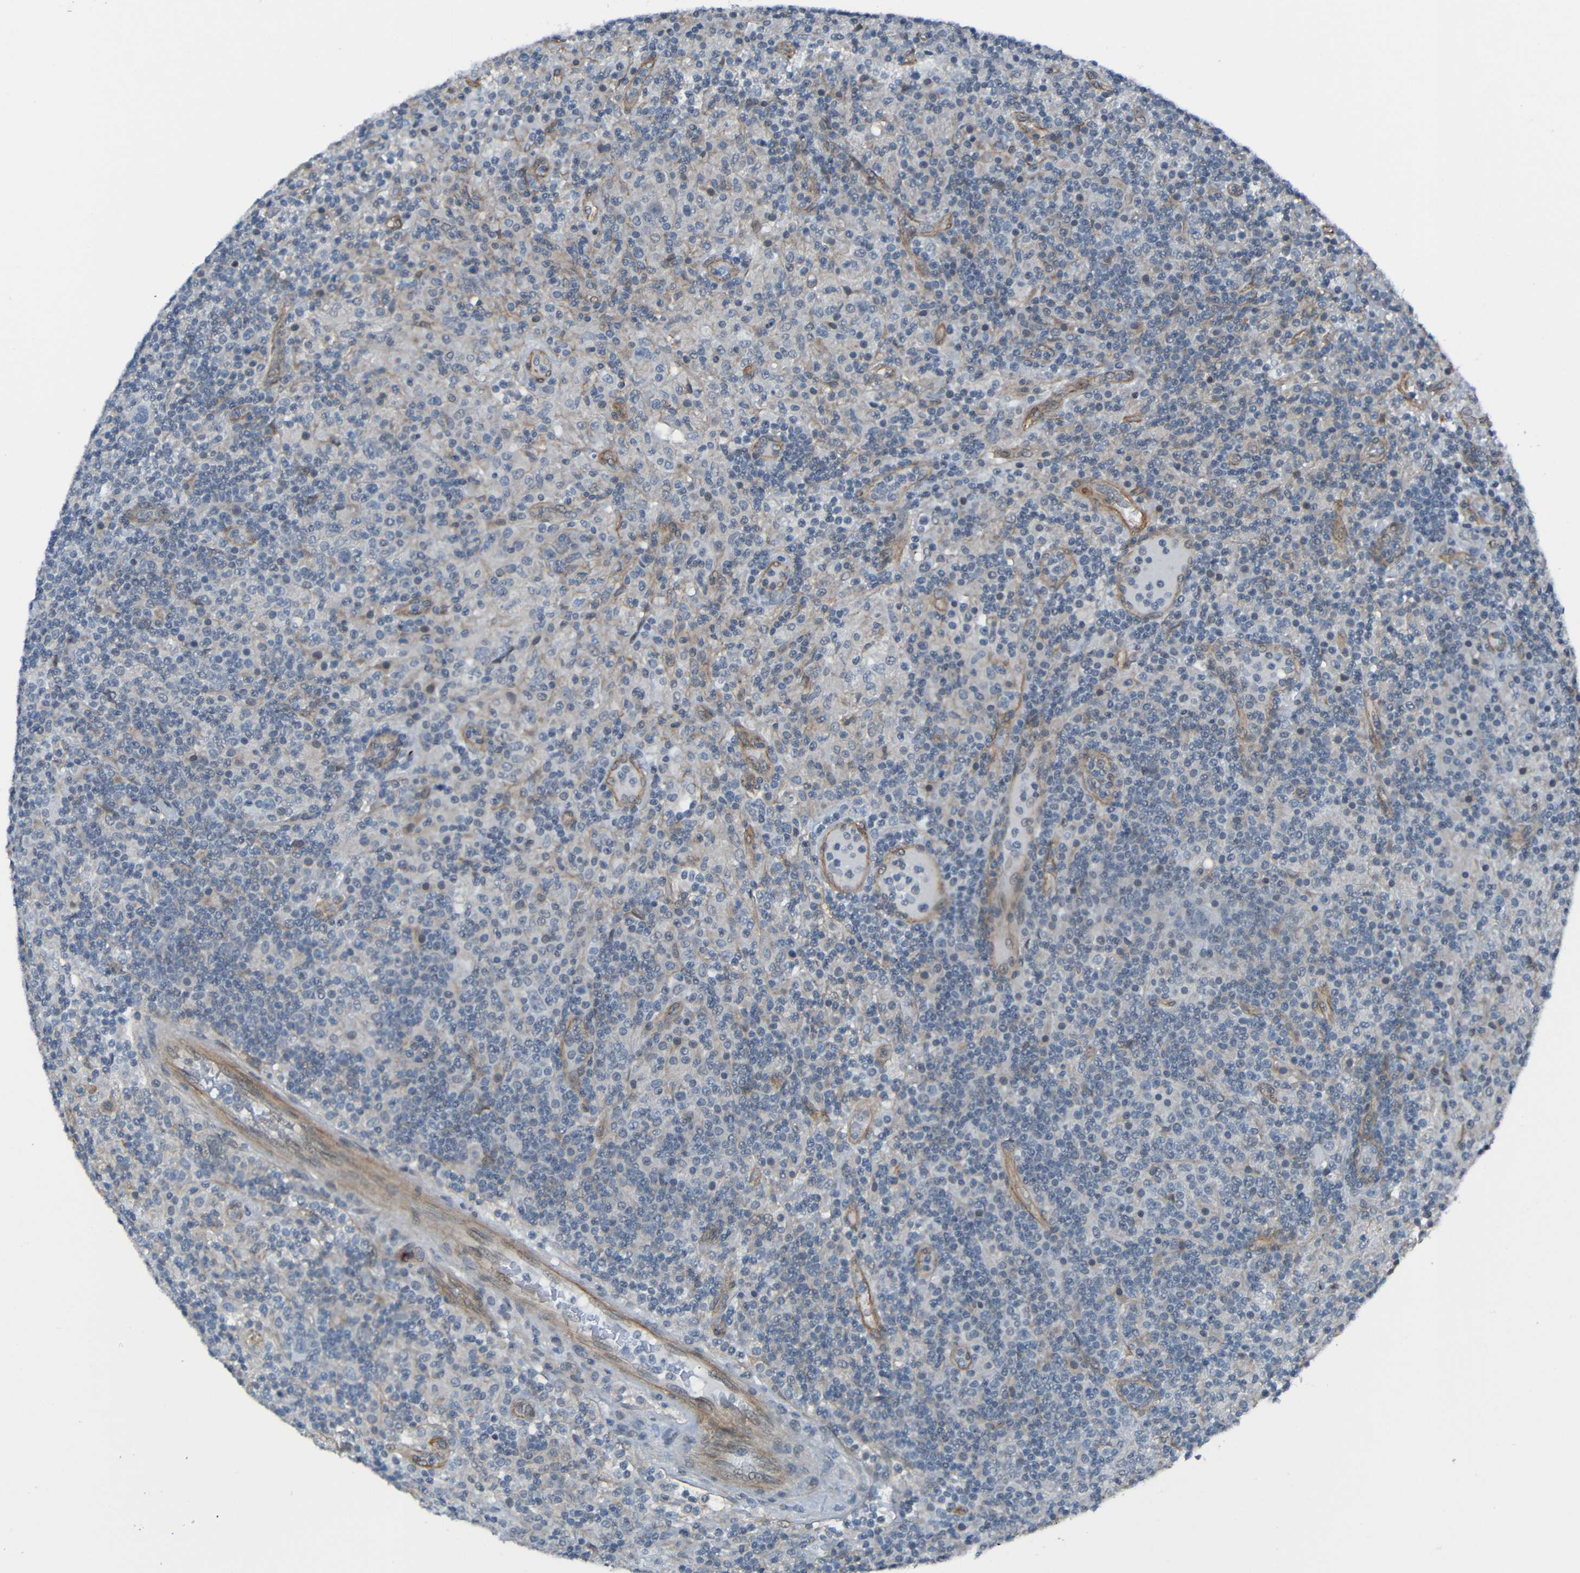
{"staining": {"intensity": "negative", "quantity": "none", "location": "none"}, "tissue": "lymphoma", "cell_type": "Tumor cells", "image_type": "cancer", "snomed": [{"axis": "morphology", "description": "Hodgkin's disease, NOS"}, {"axis": "topography", "description": "Lymph node"}], "caption": "Immunohistochemistry of Hodgkin's disease shows no staining in tumor cells.", "gene": "LGR5", "patient": {"sex": "male", "age": 70}}